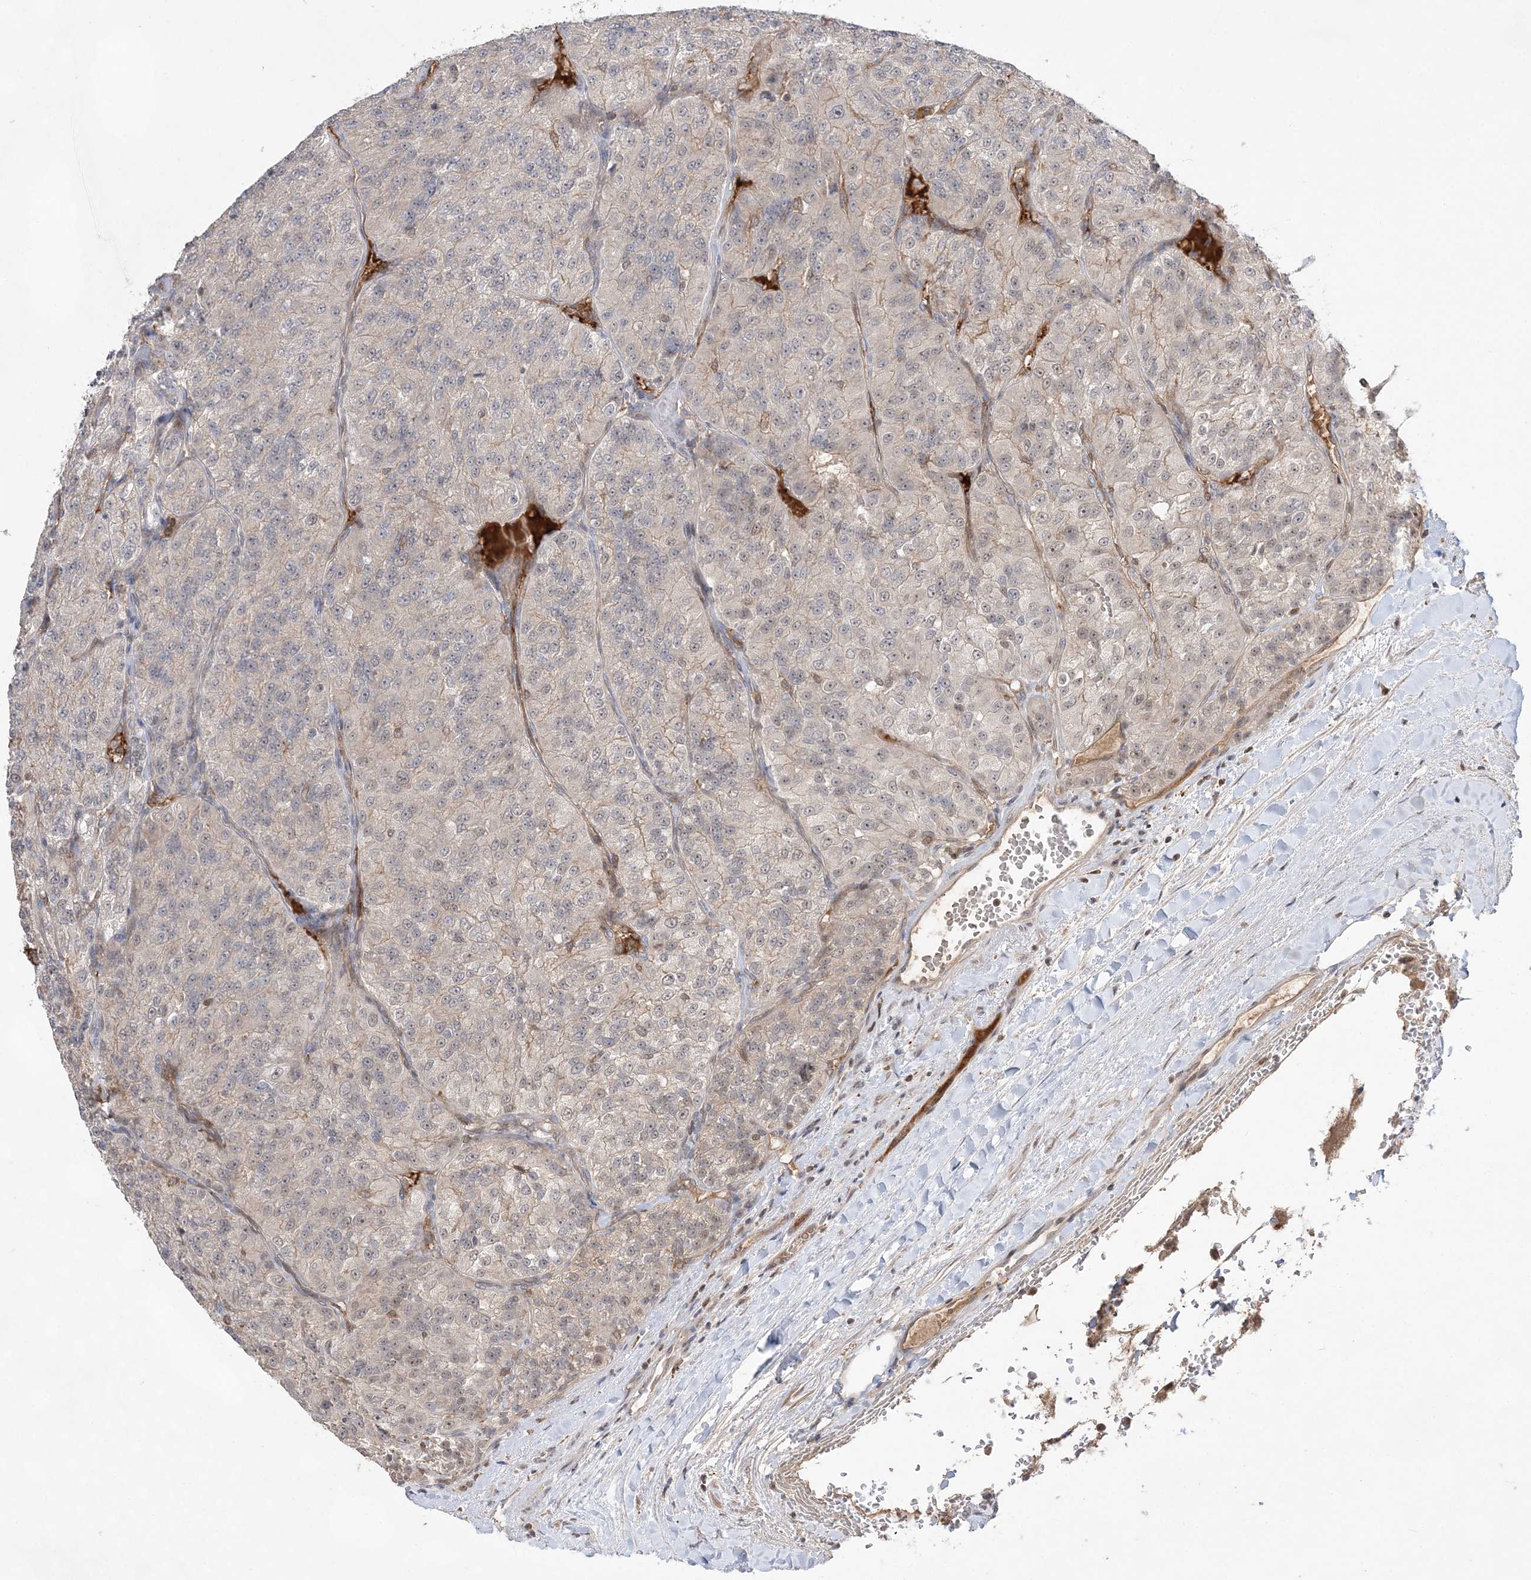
{"staining": {"intensity": "negative", "quantity": "none", "location": "none"}, "tissue": "renal cancer", "cell_type": "Tumor cells", "image_type": "cancer", "snomed": [{"axis": "morphology", "description": "Adenocarcinoma, NOS"}, {"axis": "topography", "description": "Kidney"}], "caption": "IHC micrograph of neoplastic tissue: human renal cancer (adenocarcinoma) stained with DAB (3,3'-diaminobenzidine) exhibits no significant protein expression in tumor cells. The staining was performed using DAB to visualize the protein expression in brown, while the nuclei were stained in blue with hematoxylin (Magnification: 20x).", "gene": "TMEM132B", "patient": {"sex": "female", "age": 63}}